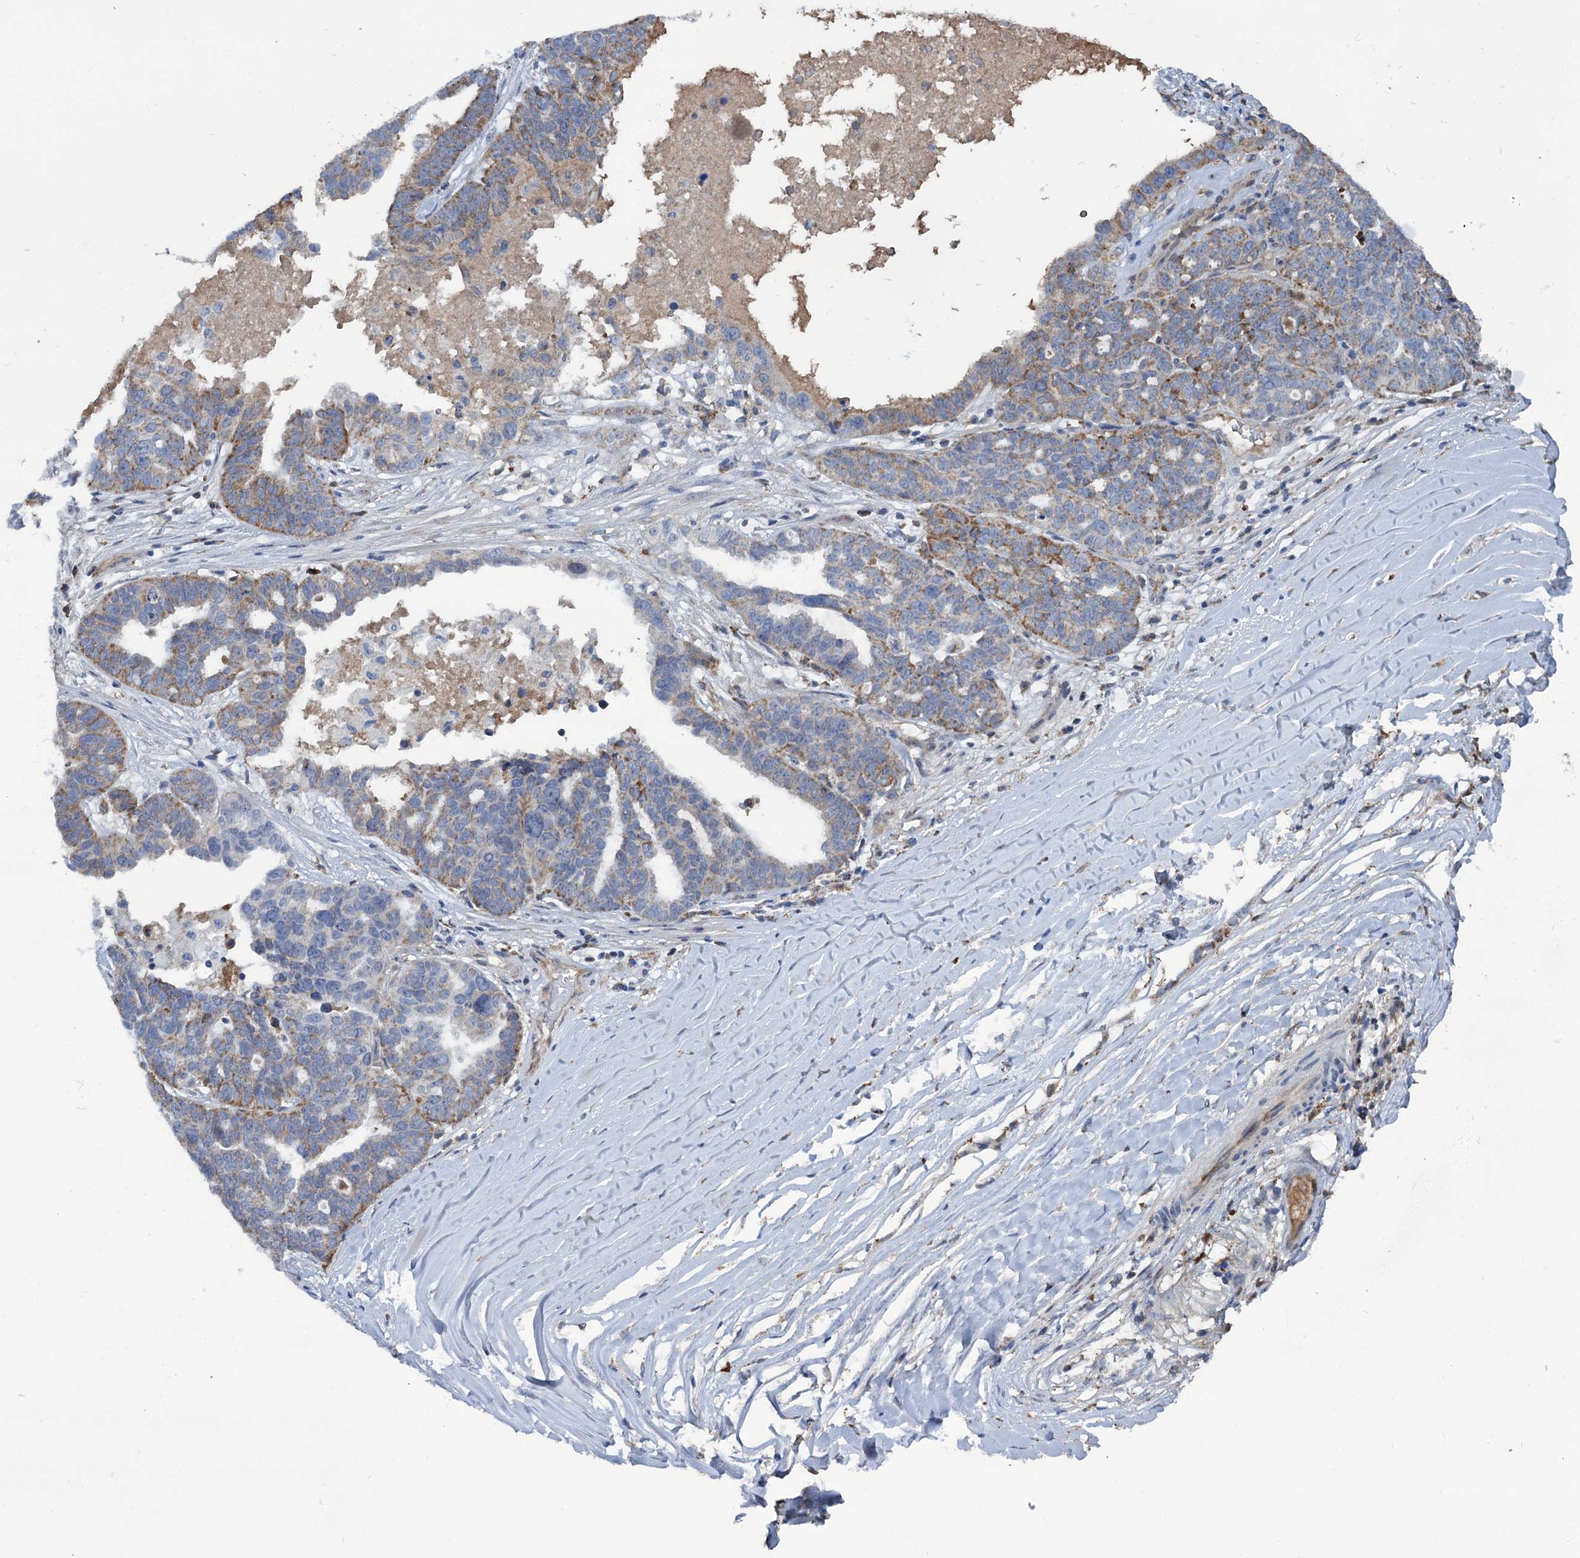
{"staining": {"intensity": "moderate", "quantity": "25%-75%", "location": "cytoplasmic/membranous"}, "tissue": "ovarian cancer", "cell_type": "Tumor cells", "image_type": "cancer", "snomed": [{"axis": "morphology", "description": "Cystadenocarcinoma, serous, NOS"}, {"axis": "topography", "description": "Ovary"}], "caption": "A high-resolution histopathology image shows immunohistochemistry staining of serous cystadenocarcinoma (ovarian), which reveals moderate cytoplasmic/membranous positivity in about 25%-75% of tumor cells.", "gene": "LPIN1", "patient": {"sex": "female", "age": 59}}